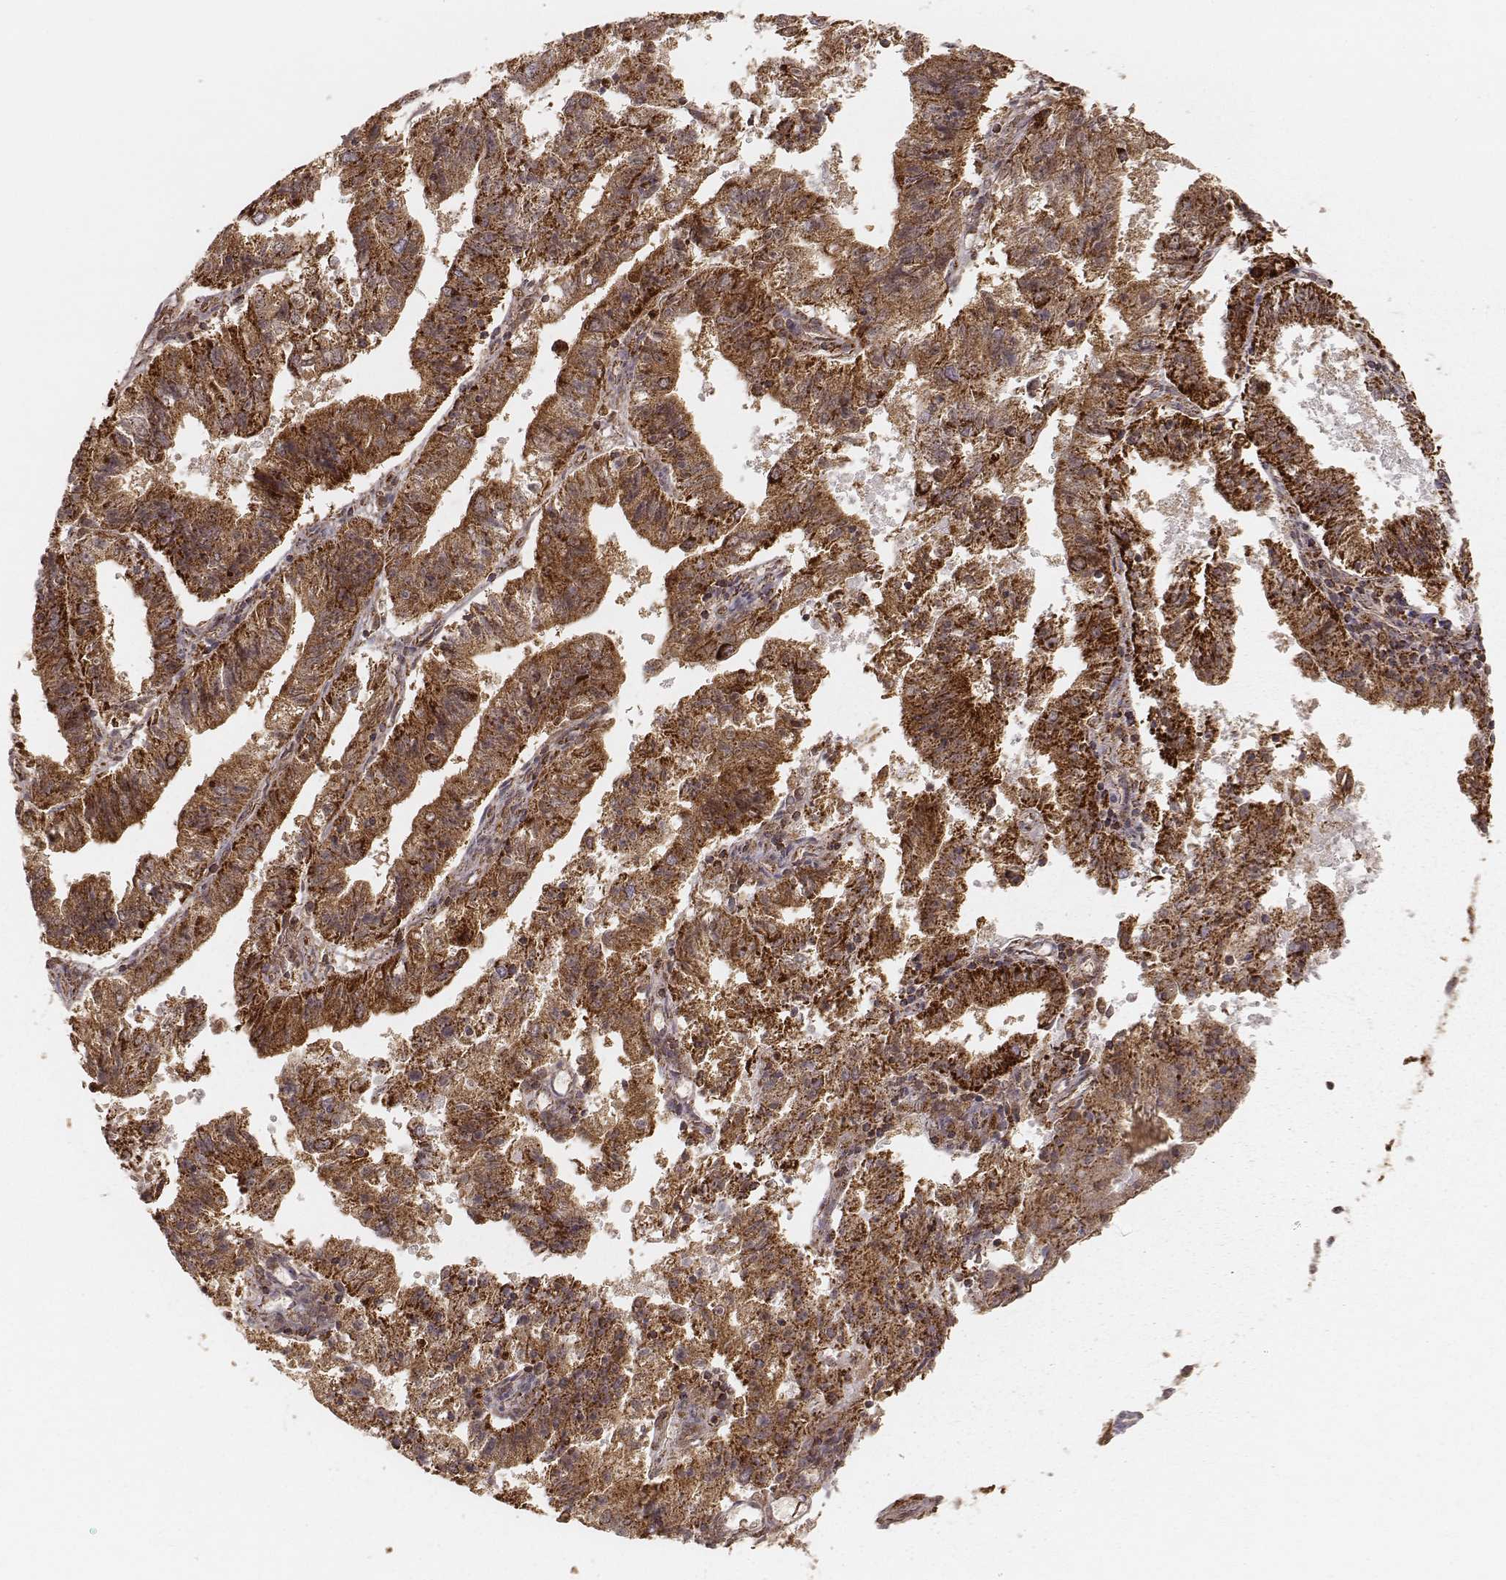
{"staining": {"intensity": "strong", "quantity": ">75%", "location": "cytoplasmic/membranous"}, "tissue": "endometrial cancer", "cell_type": "Tumor cells", "image_type": "cancer", "snomed": [{"axis": "morphology", "description": "Adenocarcinoma, NOS"}, {"axis": "topography", "description": "Endometrium"}], "caption": "Protein staining of adenocarcinoma (endometrial) tissue exhibits strong cytoplasmic/membranous expression in approximately >75% of tumor cells.", "gene": "CS", "patient": {"sex": "female", "age": 82}}